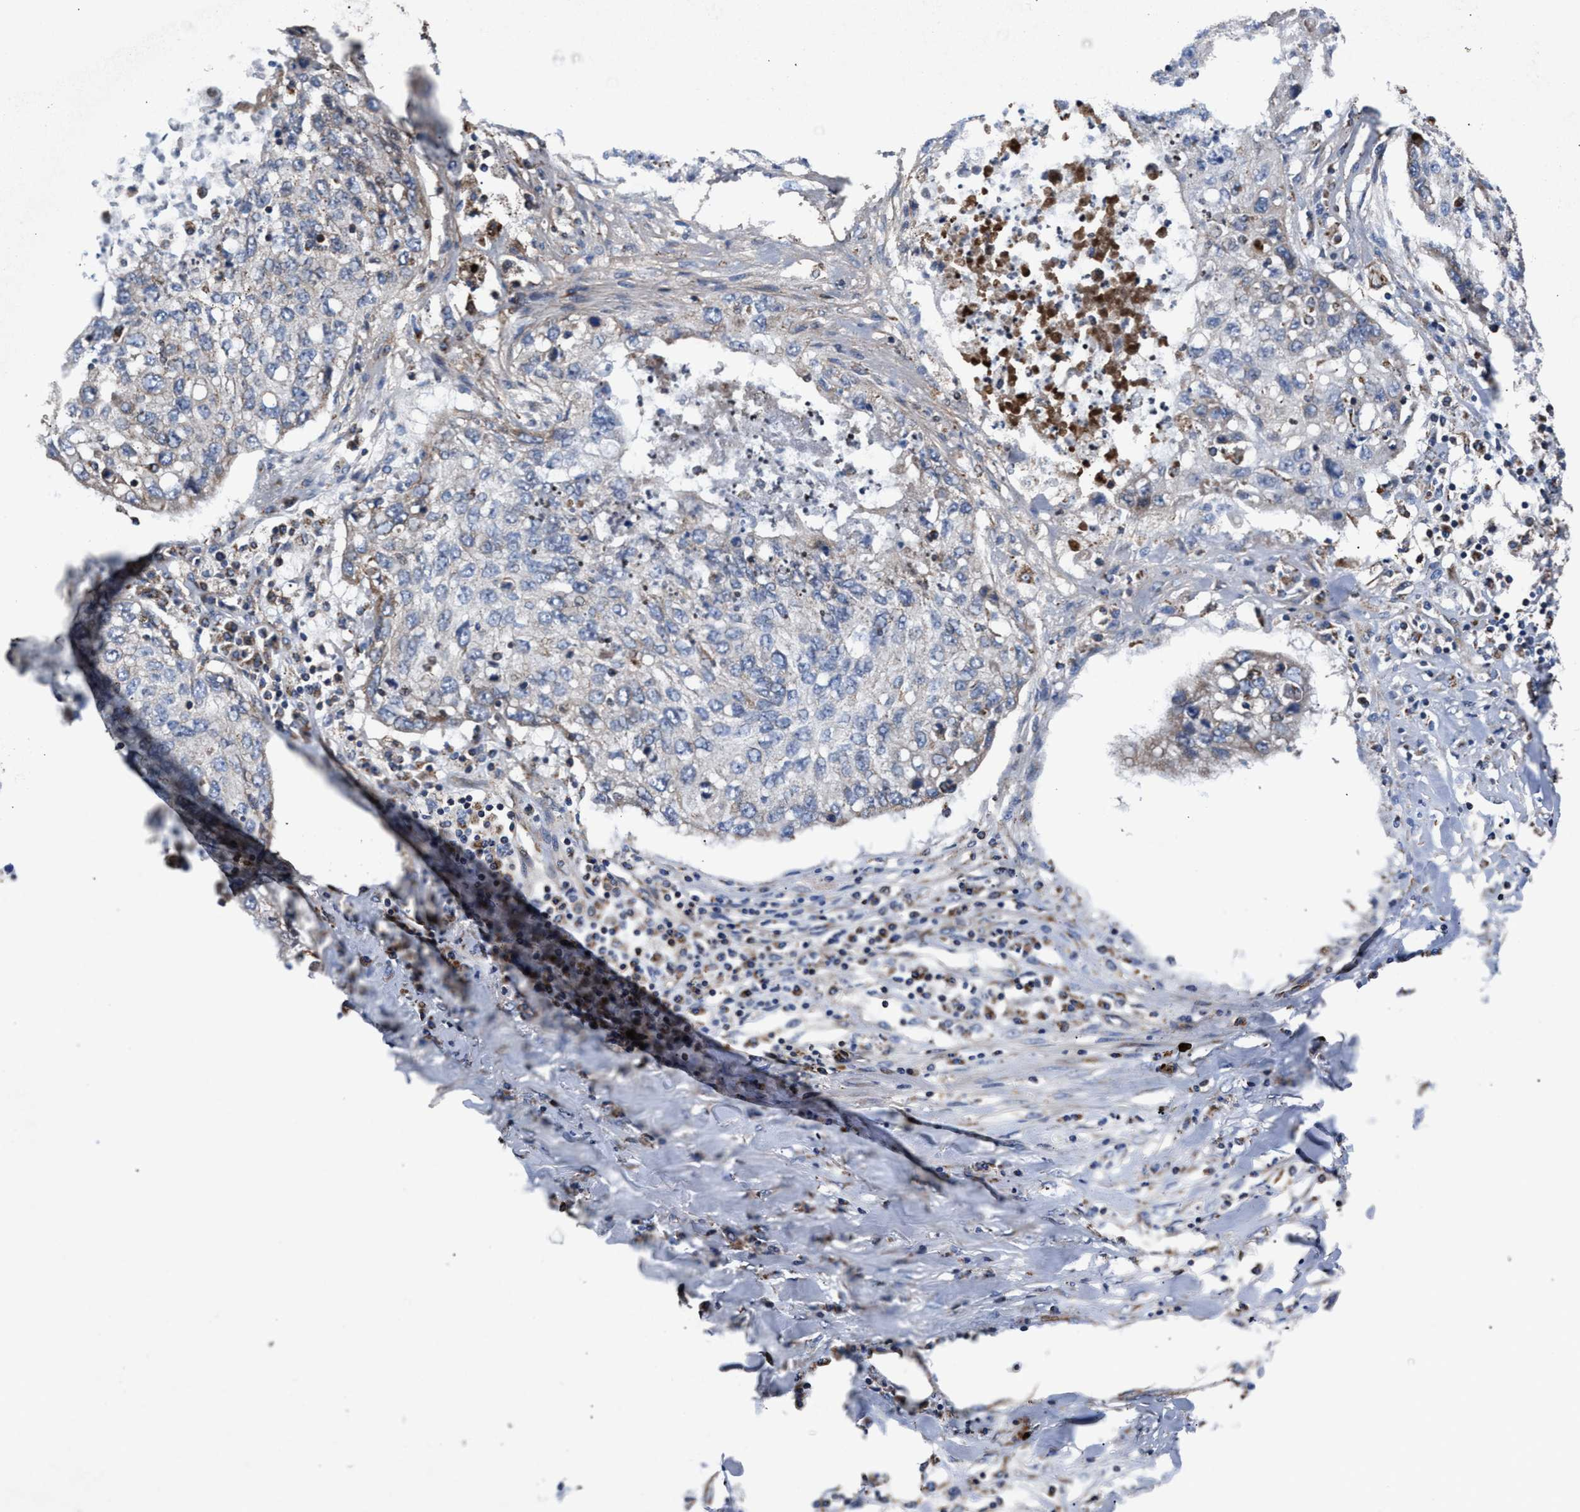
{"staining": {"intensity": "negative", "quantity": "none", "location": "none"}, "tissue": "lung cancer", "cell_type": "Tumor cells", "image_type": "cancer", "snomed": [{"axis": "morphology", "description": "Squamous cell carcinoma, NOS"}, {"axis": "topography", "description": "Lung"}], "caption": "There is no significant staining in tumor cells of lung cancer (squamous cell carcinoma).", "gene": "PRR15L", "patient": {"sex": "female", "age": 63}}